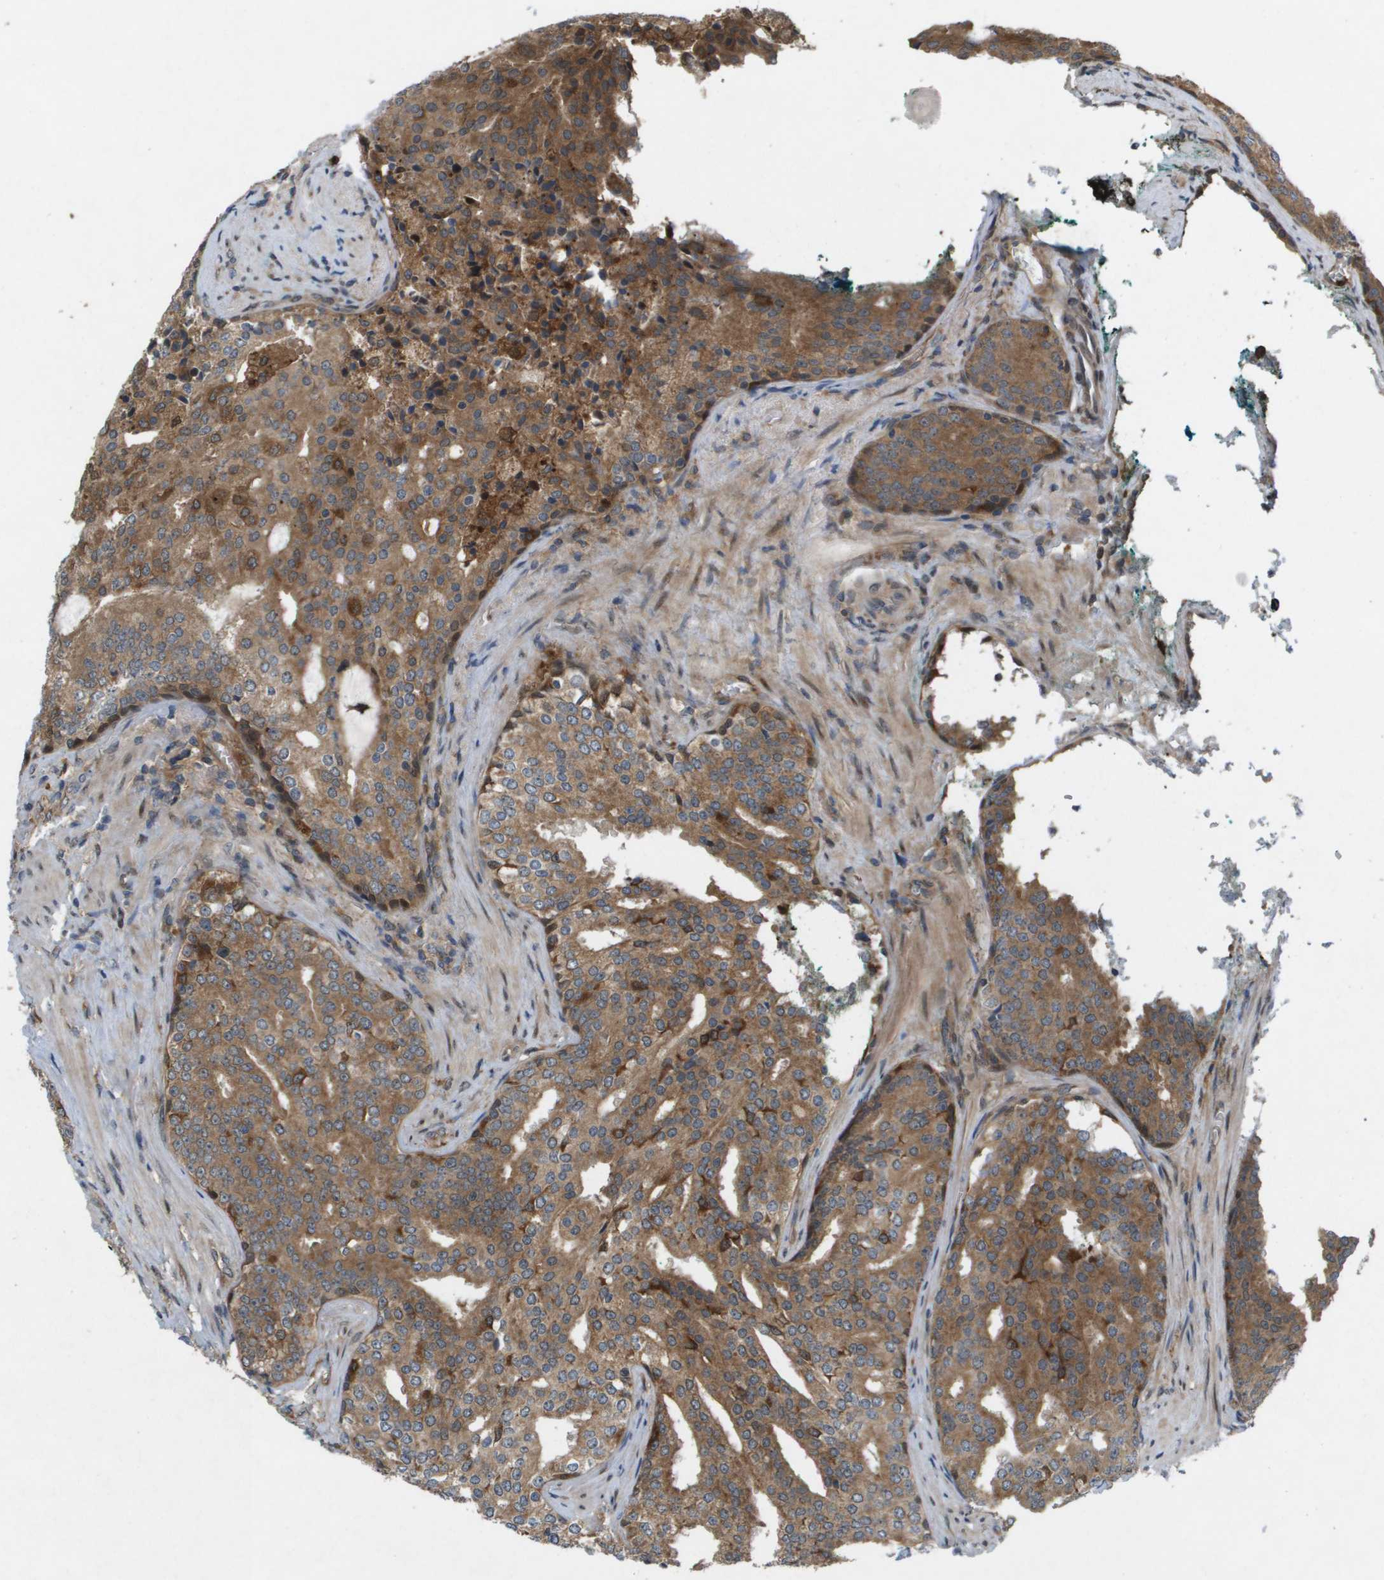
{"staining": {"intensity": "moderate", "quantity": ">75%", "location": "cytoplasmic/membranous"}, "tissue": "prostate cancer", "cell_type": "Tumor cells", "image_type": "cancer", "snomed": [{"axis": "morphology", "description": "Adenocarcinoma, High grade"}, {"axis": "topography", "description": "Prostate"}], "caption": "Protein positivity by immunohistochemistry (IHC) demonstrates moderate cytoplasmic/membranous expression in approximately >75% of tumor cells in prostate cancer (high-grade adenocarcinoma).", "gene": "PALD1", "patient": {"sex": "male", "age": 71}}